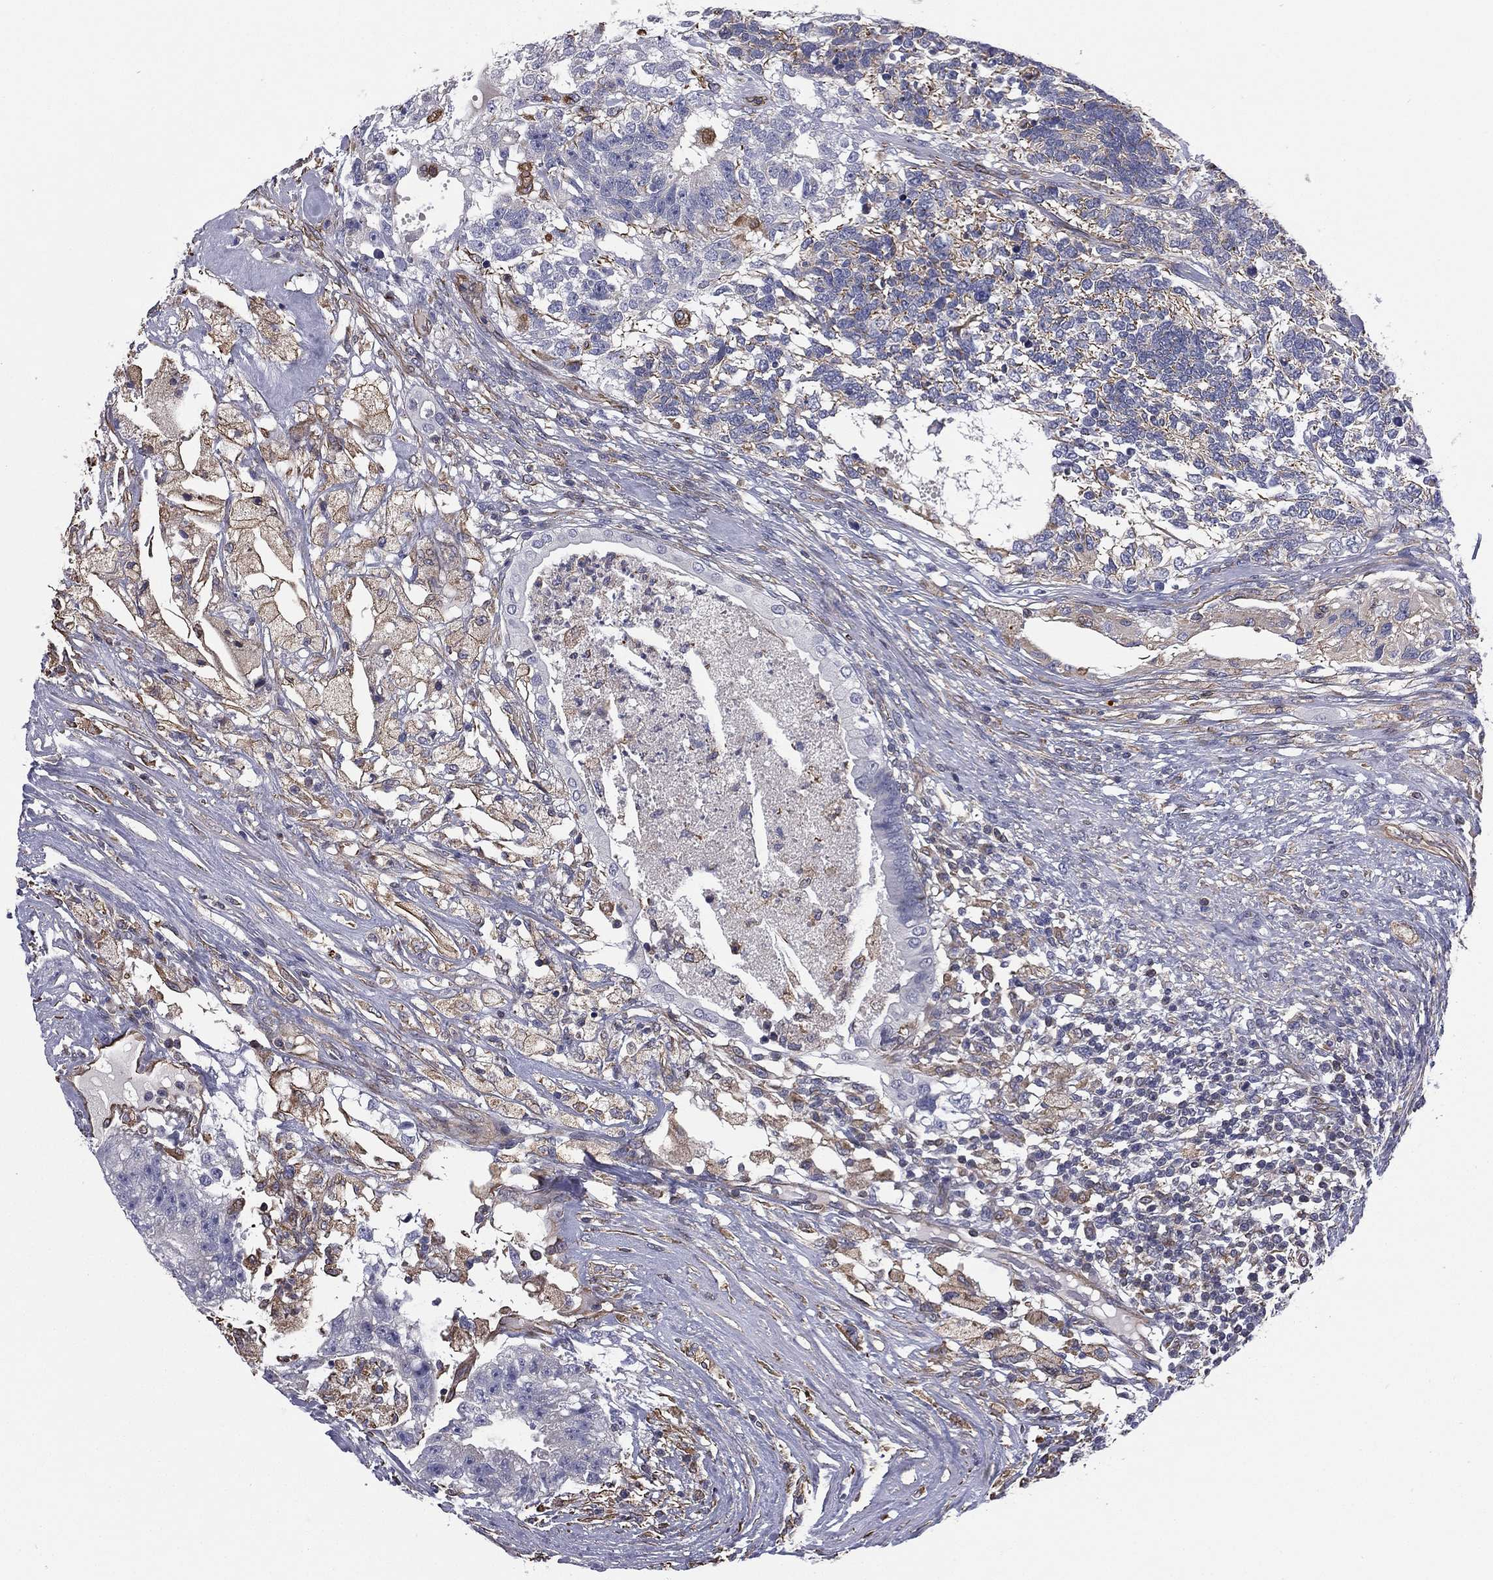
{"staining": {"intensity": "negative", "quantity": "none", "location": "none"}, "tissue": "testis cancer", "cell_type": "Tumor cells", "image_type": "cancer", "snomed": [{"axis": "morphology", "description": "Seminoma, NOS"}, {"axis": "morphology", "description": "Carcinoma, Embryonal, NOS"}, {"axis": "topography", "description": "Testis"}], "caption": "An immunohistochemistry histopathology image of testis embryonal carcinoma is shown. There is no staining in tumor cells of testis embryonal carcinoma. The staining was performed using DAB to visualize the protein expression in brown, while the nuclei were stained in blue with hematoxylin (Magnification: 20x).", "gene": "SCUBE1", "patient": {"sex": "male", "age": 41}}